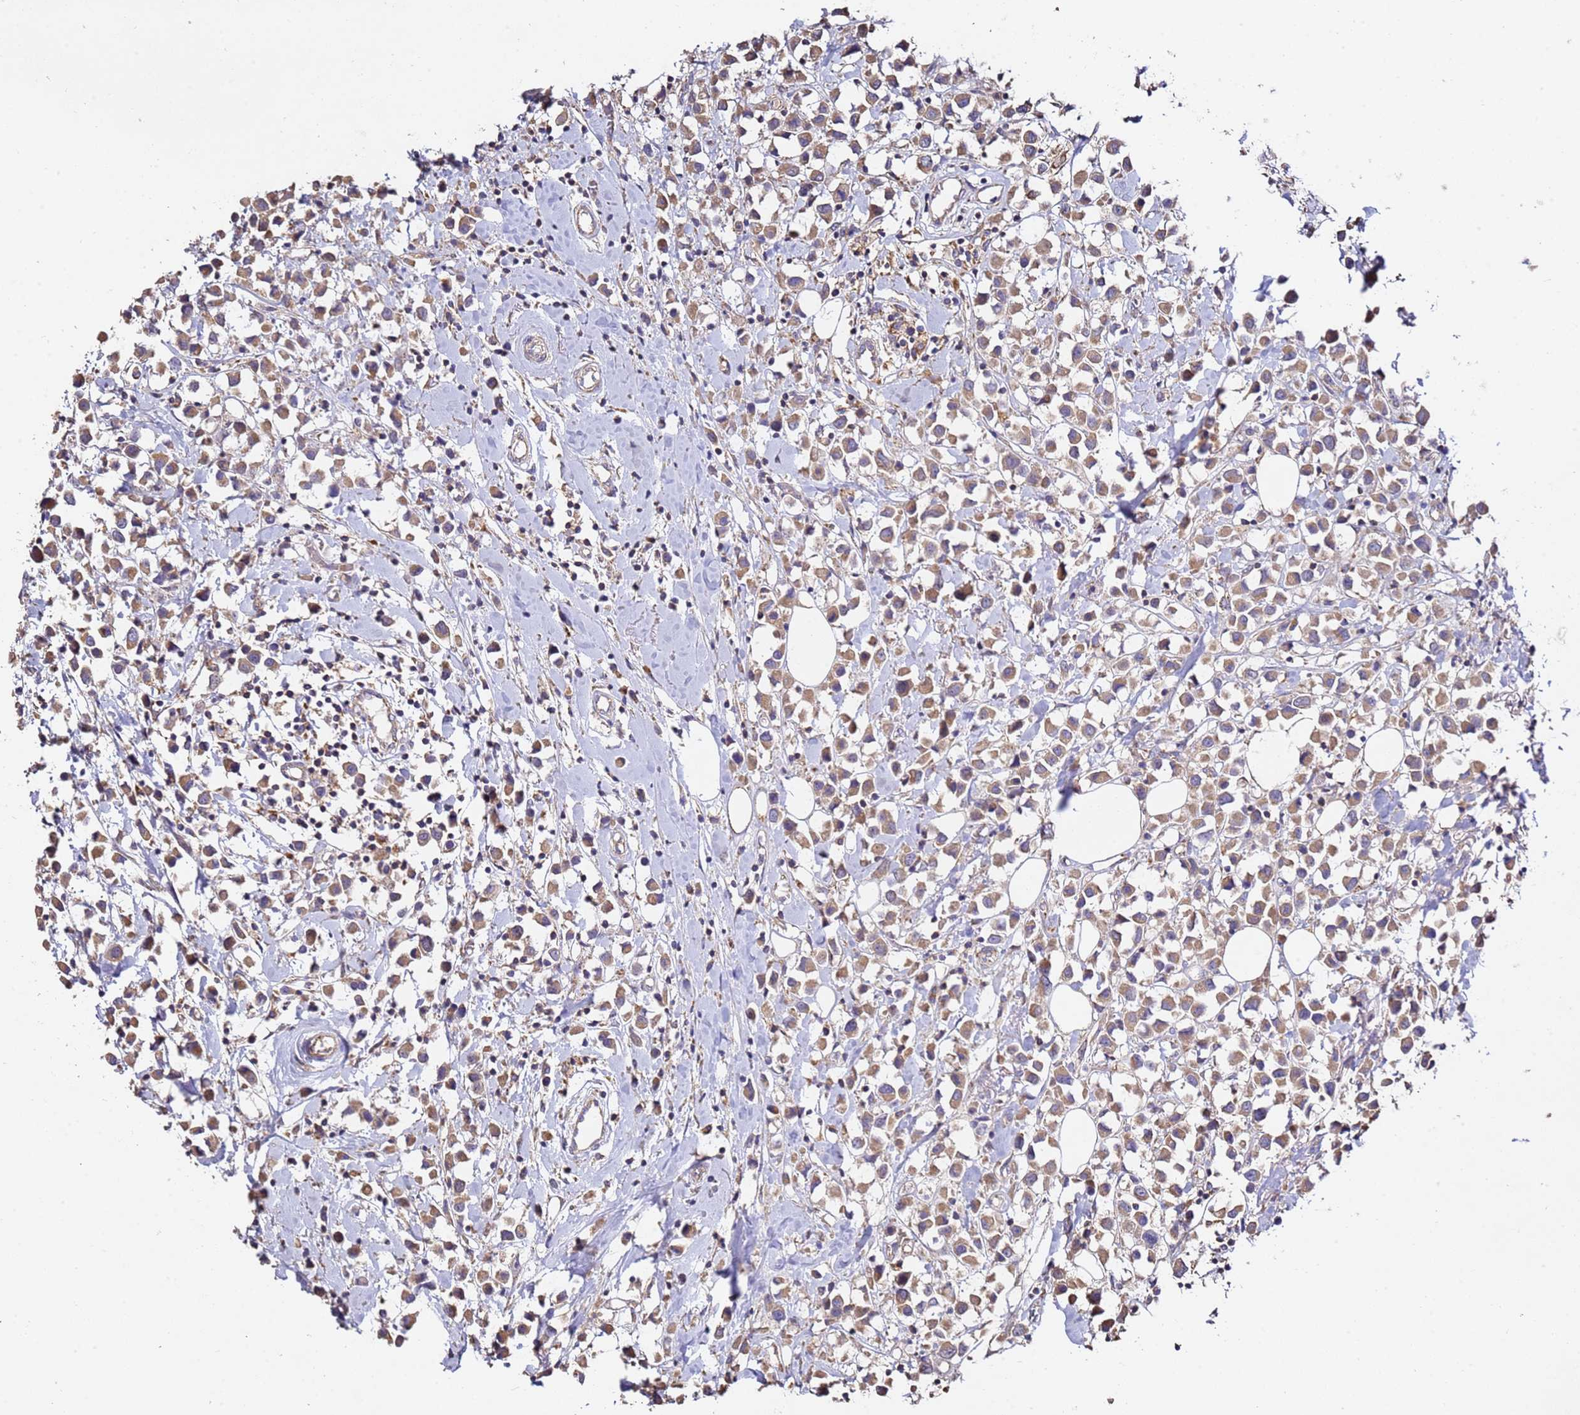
{"staining": {"intensity": "moderate", "quantity": ">75%", "location": "cytoplasmic/membranous"}, "tissue": "breast cancer", "cell_type": "Tumor cells", "image_type": "cancer", "snomed": [{"axis": "morphology", "description": "Duct carcinoma"}, {"axis": "topography", "description": "Breast"}], "caption": "Immunohistochemistry (IHC) micrograph of neoplastic tissue: human breast cancer (invasive ductal carcinoma) stained using immunohistochemistry (IHC) displays medium levels of moderate protein expression localized specifically in the cytoplasmic/membranous of tumor cells, appearing as a cytoplasmic/membranous brown color.", "gene": "OR2B11", "patient": {"sex": "female", "age": 61}}